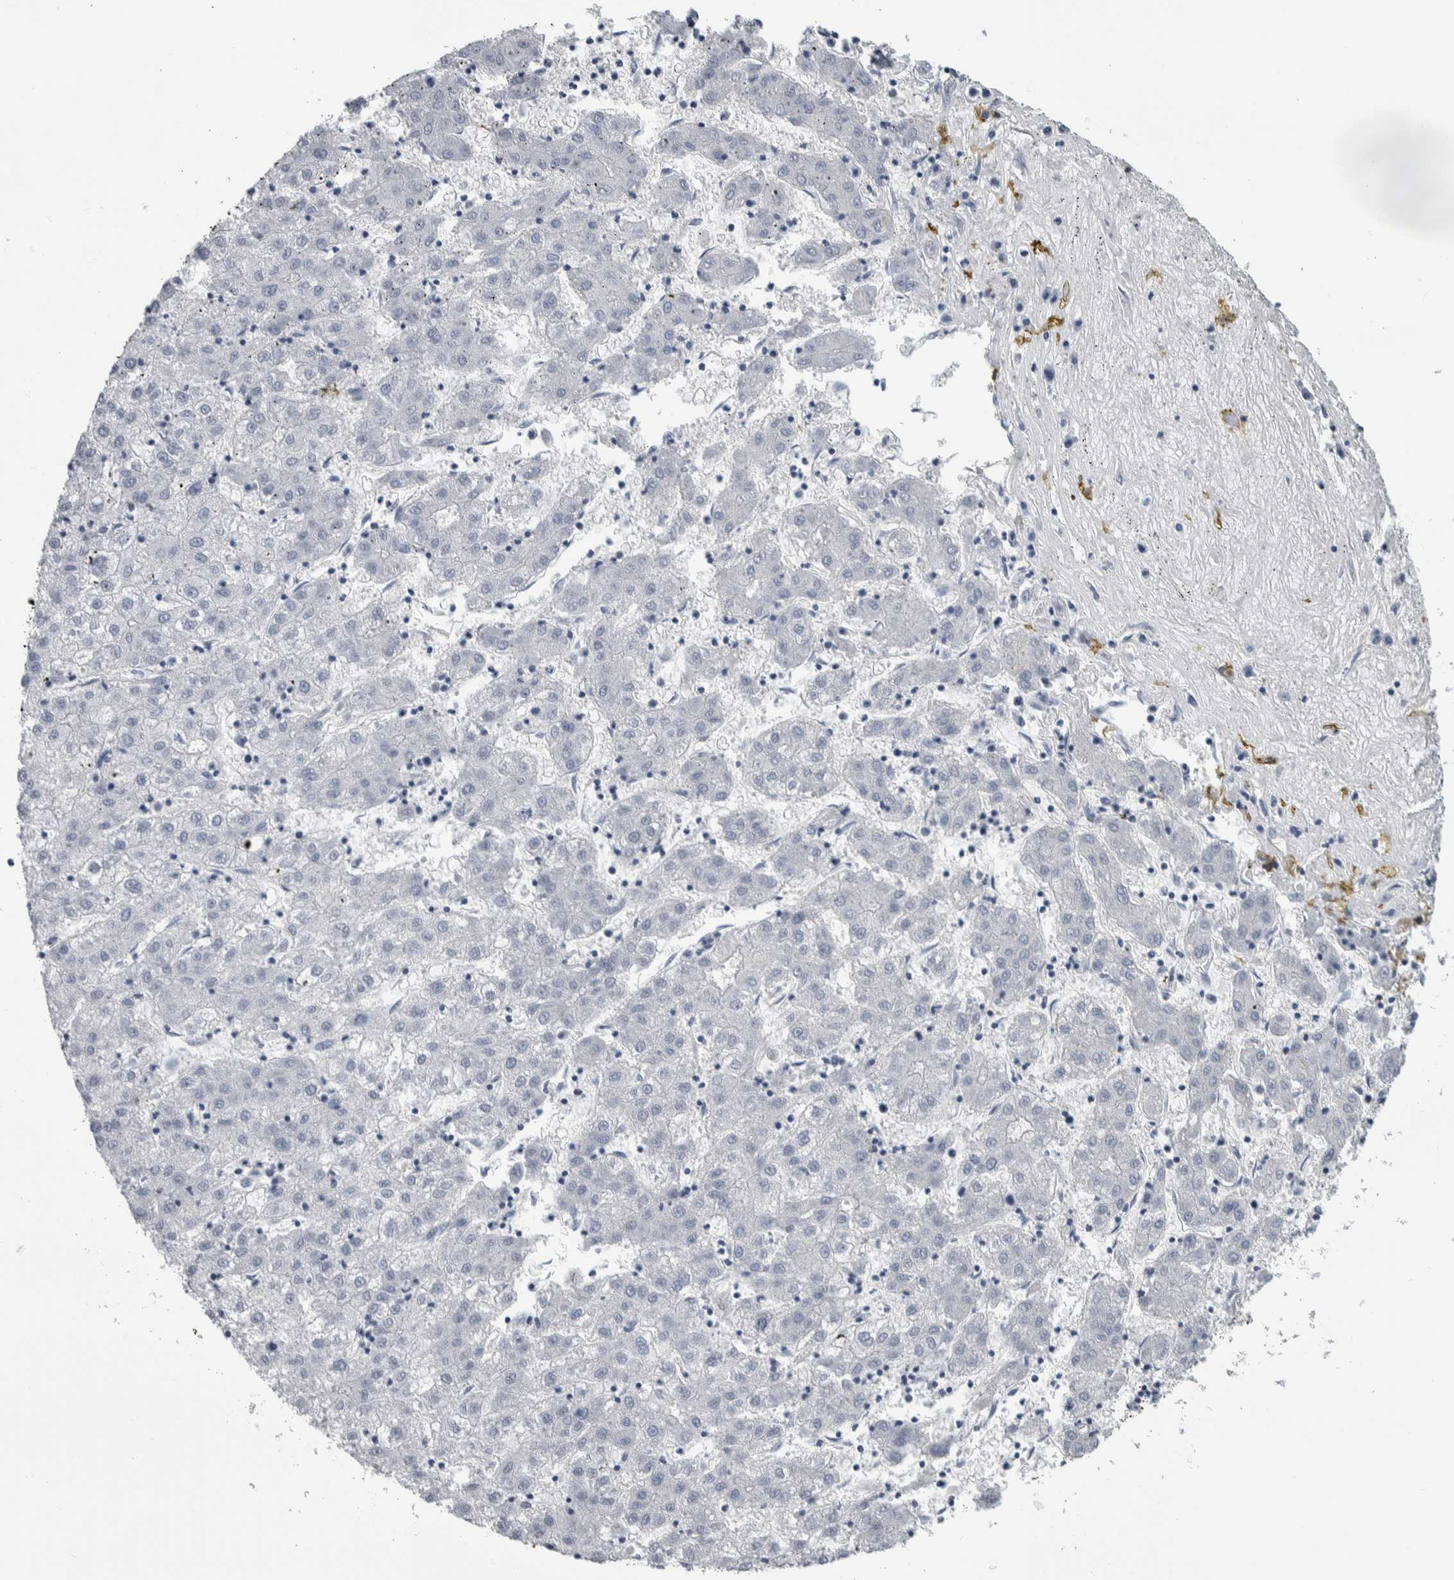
{"staining": {"intensity": "negative", "quantity": "none", "location": "none"}, "tissue": "liver cancer", "cell_type": "Tumor cells", "image_type": "cancer", "snomed": [{"axis": "morphology", "description": "Carcinoma, Hepatocellular, NOS"}, {"axis": "topography", "description": "Liver"}], "caption": "Liver hepatocellular carcinoma was stained to show a protein in brown. There is no significant staining in tumor cells. (Immunohistochemistry (ihc), brightfield microscopy, high magnification).", "gene": "CDH17", "patient": {"sex": "male", "age": 72}}